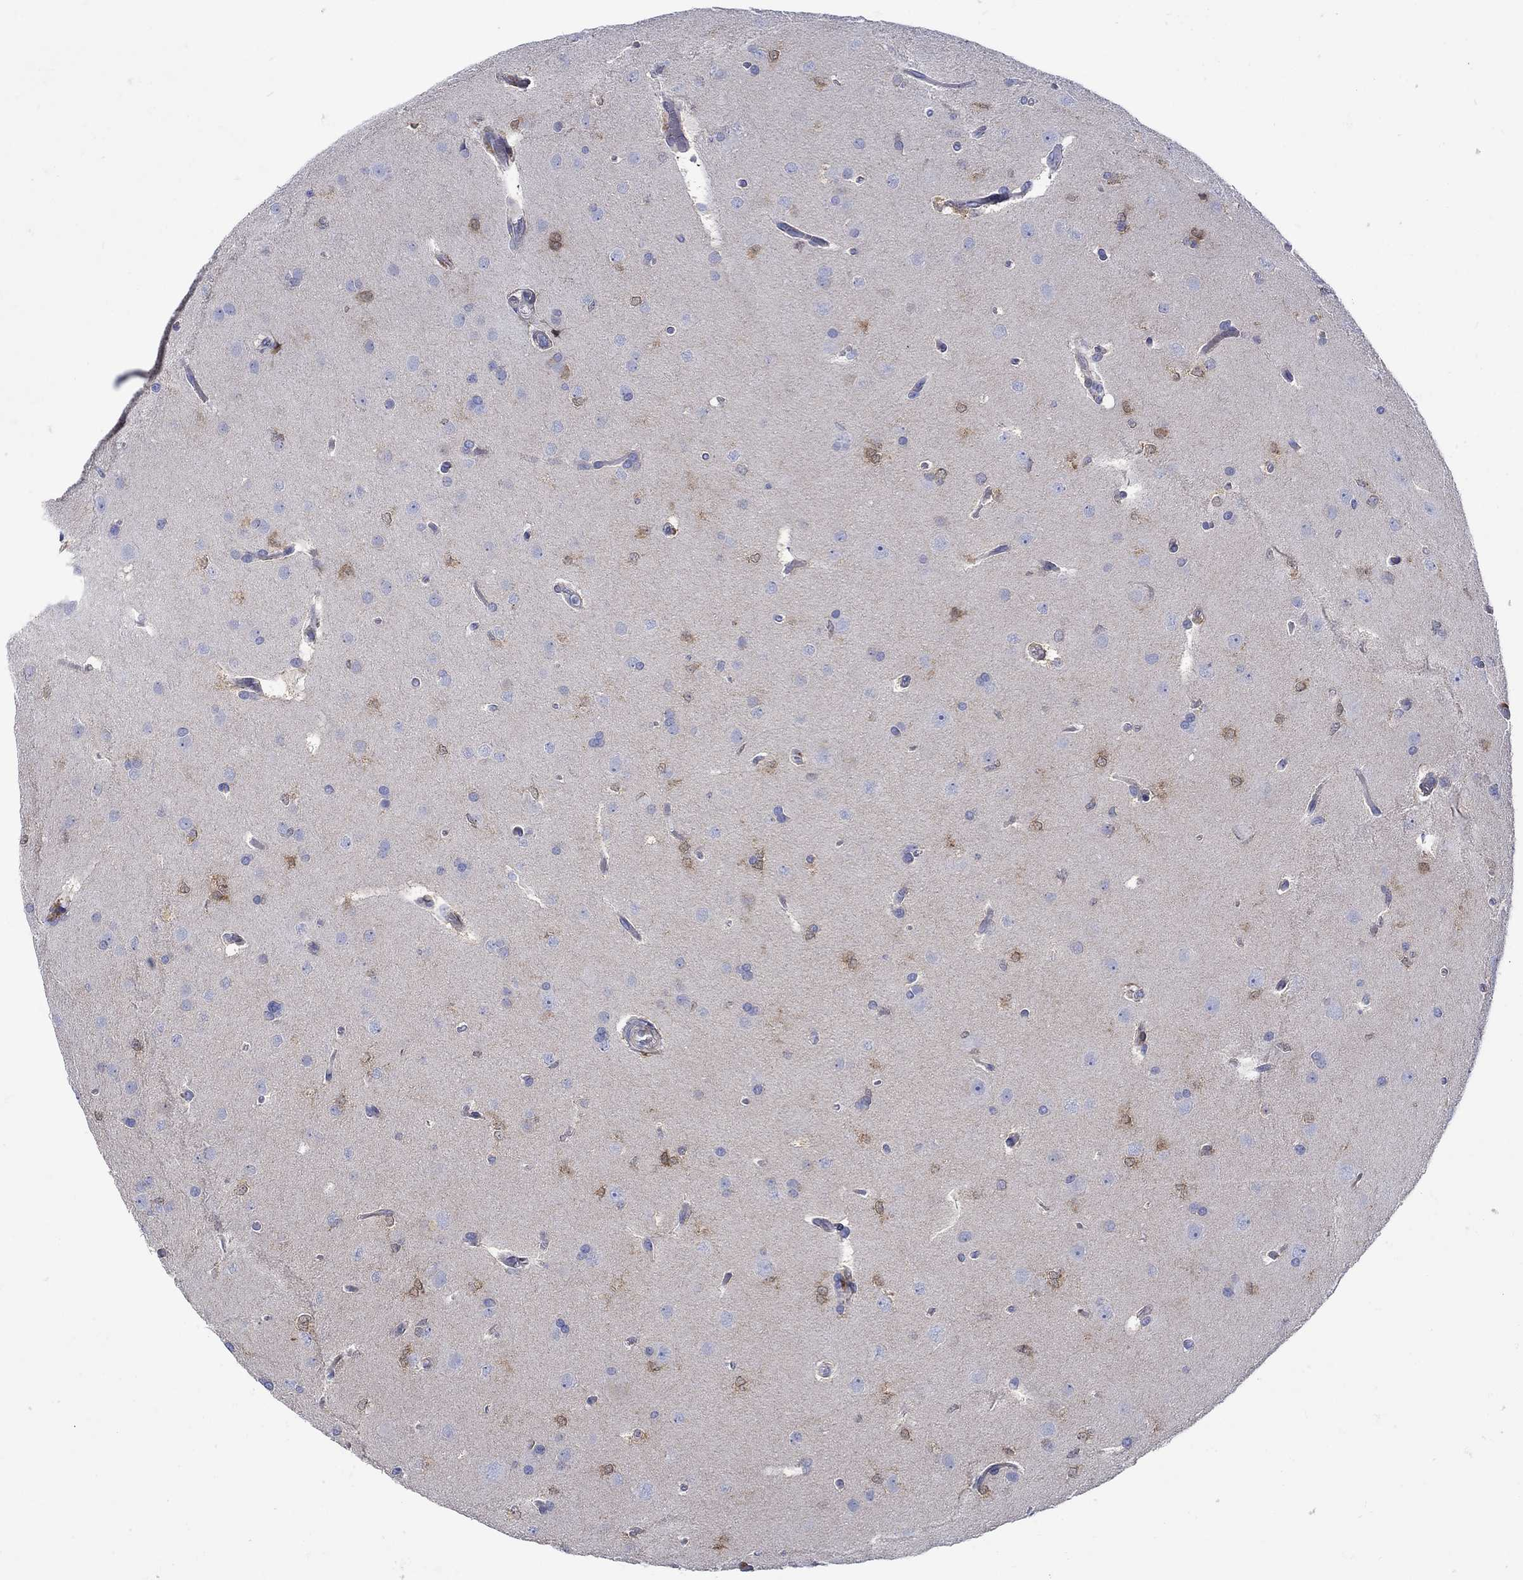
{"staining": {"intensity": "moderate", "quantity": "<25%", "location": "cytoplasmic/membranous"}, "tissue": "glioma", "cell_type": "Tumor cells", "image_type": "cancer", "snomed": [{"axis": "morphology", "description": "Glioma, malignant, Low grade"}, {"axis": "topography", "description": "Brain"}], "caption": "Protein expression by immunohistochemistry displays moderate cytoplasmic/membranous staining in about <25% of tumor cells in malignant glioma (low-grade). The staining was performed using DAB (3,3'-diaminobenzidine), with brown indicating positive protein expression. Nuclei are stained blue with hematoxylin.", "gene": "MSI1", "patient": {"sex": "female", "age": 32}}